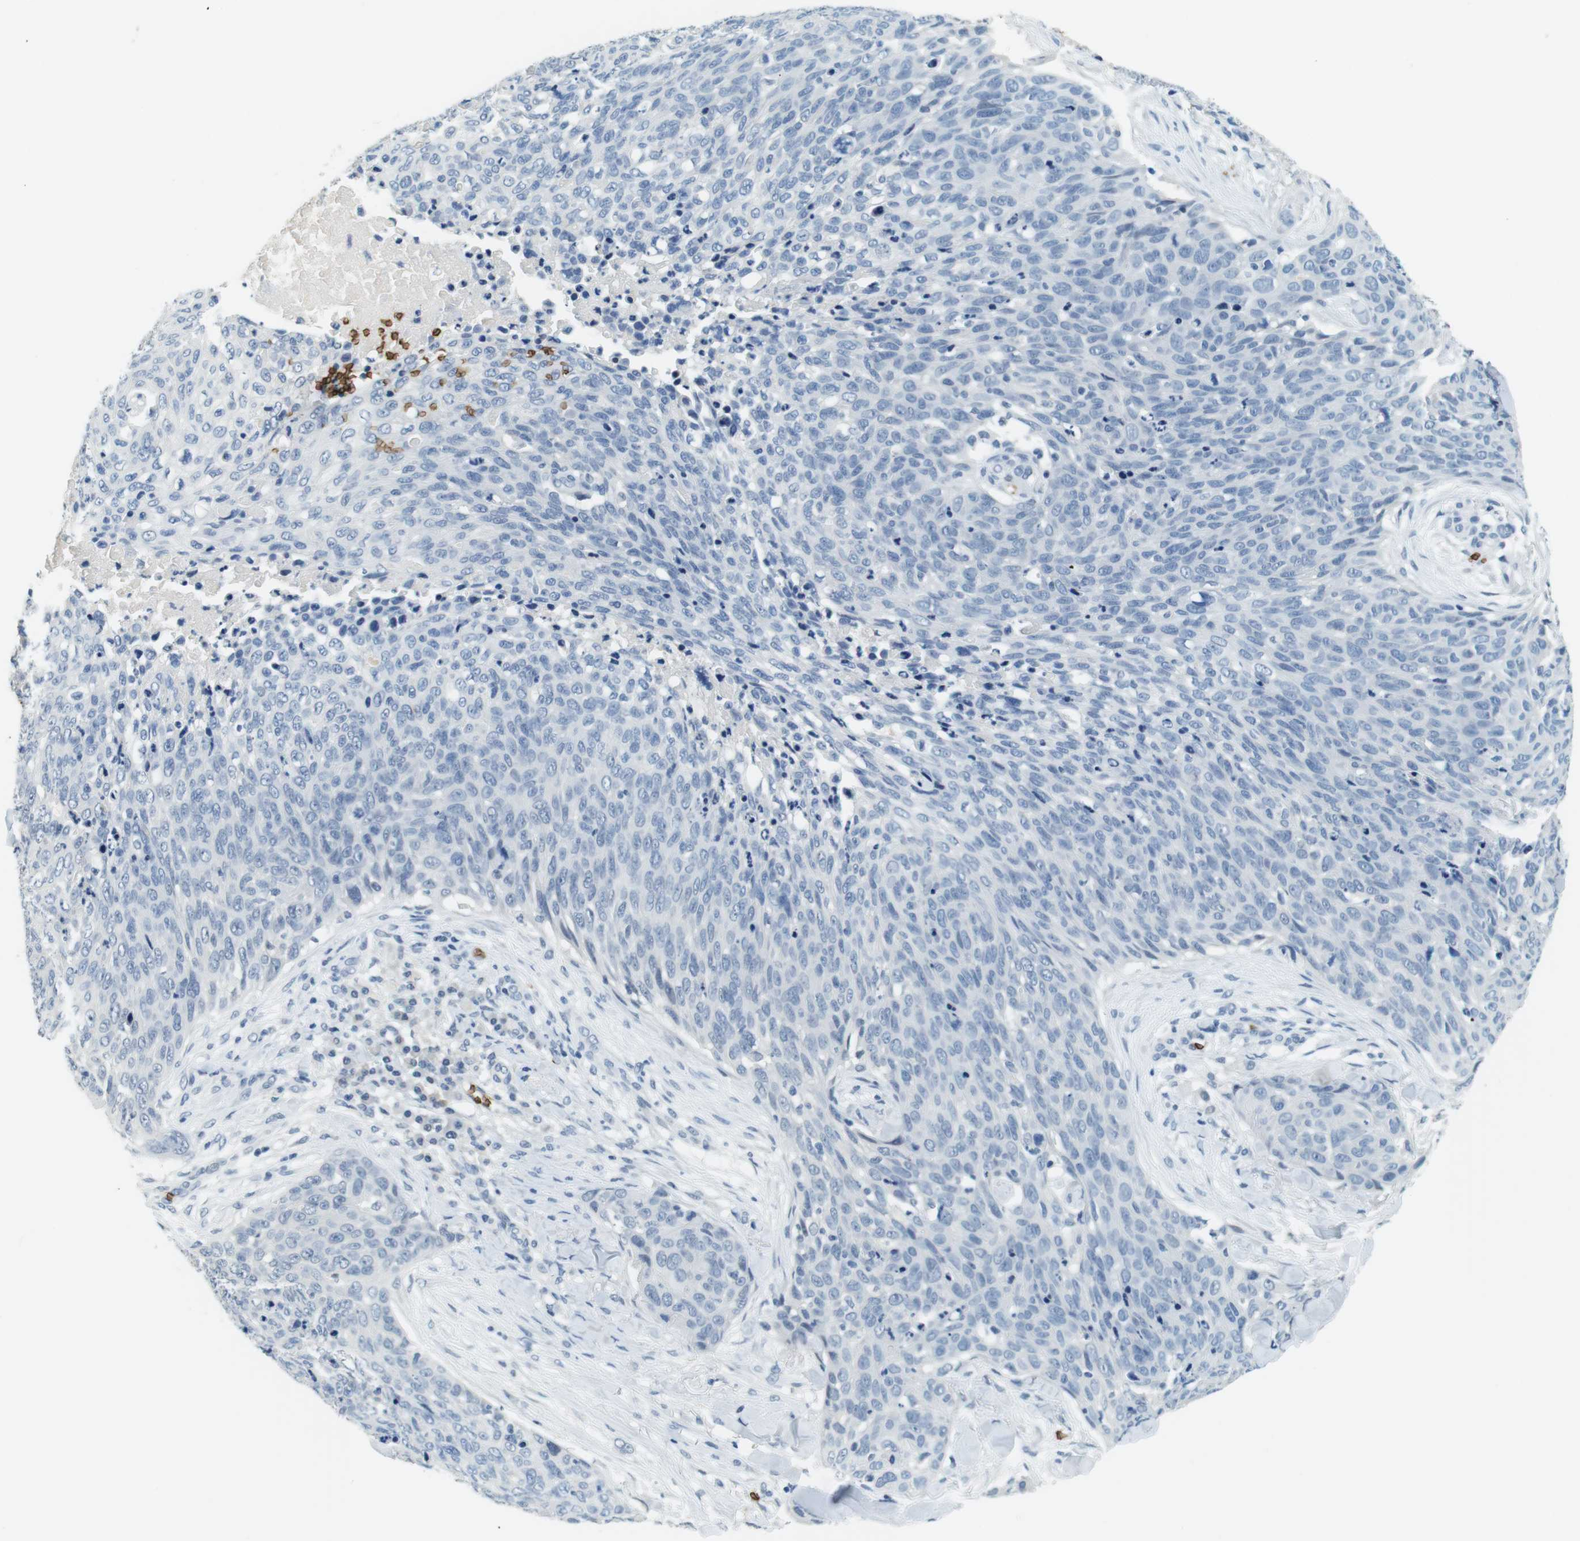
{"staining": {"intensity": "negative", "quantity": "none", "location": "none"}, "tissue": "skin cancer", "cell_type": "Tumor cells", "image_type": "cancer", "snomed": [{"axis": "morphology", "description": "Squamous cell carcinoma in situ, NOS"}, {"axis": "morphology", "description": "Squamous cell carcinoma, NOS"}, {"axis": "topography", "description": "Skin"}], "caption": "There is no significant expression in tumor cells of squamous cell carcinoma (skin). (Stains: DAB immunohistochemistry with hematoxylin counter stain, Microscopy: brightfield microscopy at high magnification).", "gene": "SLC4A1", "patient": {"sex": "male", "age": 93}}